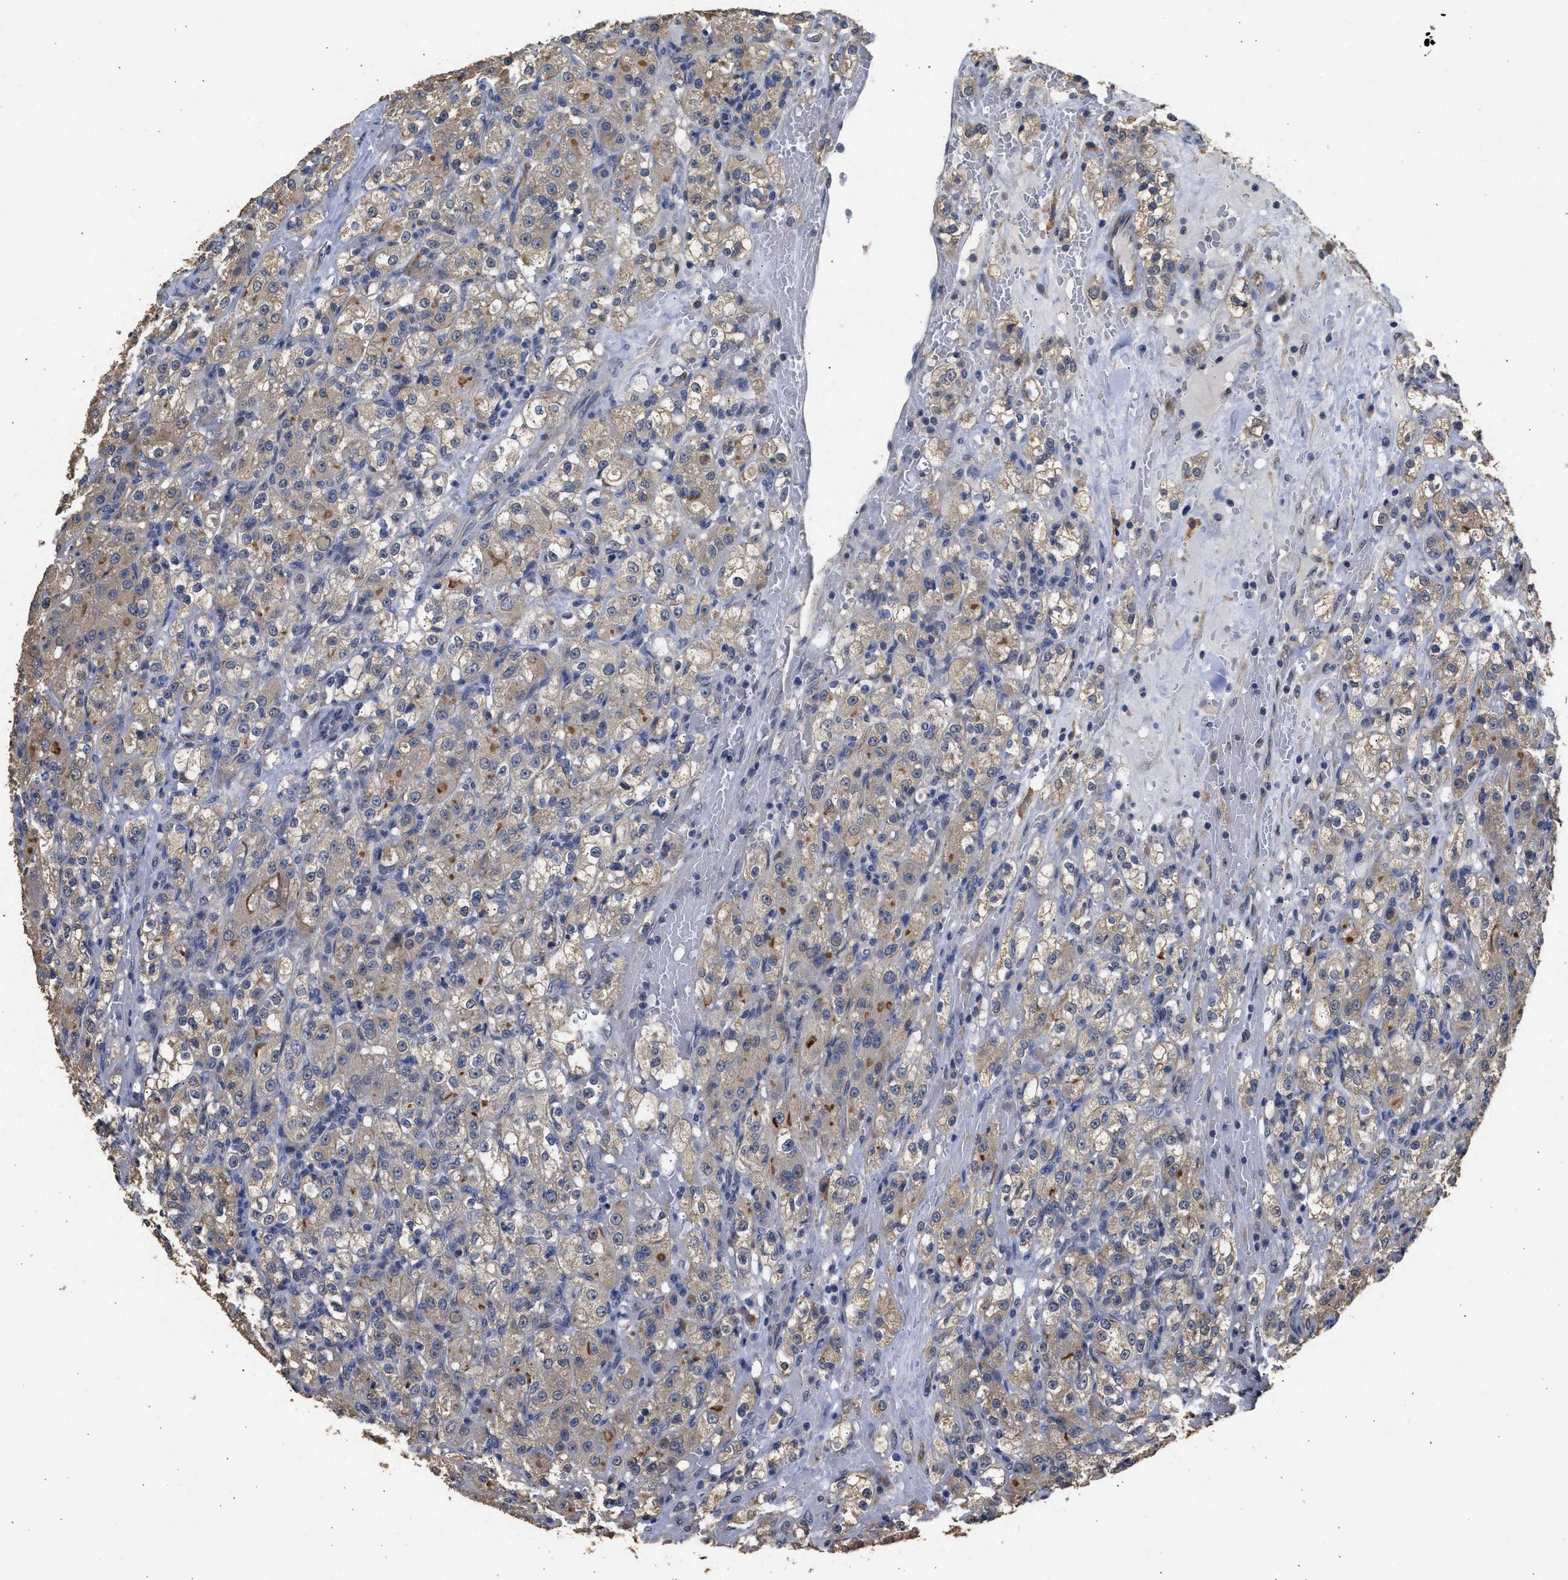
{"staining": {"intensity": "weak", "quantity": ">75%", "location": "cytoplasmic/membranous"}, "tissue": "renal cancer", "cell_type": "Tumor cells", "image_type": "cancer", "snomed": [{"axis": "morphology", "description": "Normal tissue, NOS"}, {"axis": "morphology", "description": "Adenocarcinoma, NOS"}, {"axis": "topography", "description": "Kidney"}], "caption": "Protein expression analysis of human renal cancer (adenocarcinoma) reveals weak cytoplasmic/membranous staining in about >75% of tumor cells.", "gene": "SPINT2", "patient": {"sex": "male", "age": 61}}